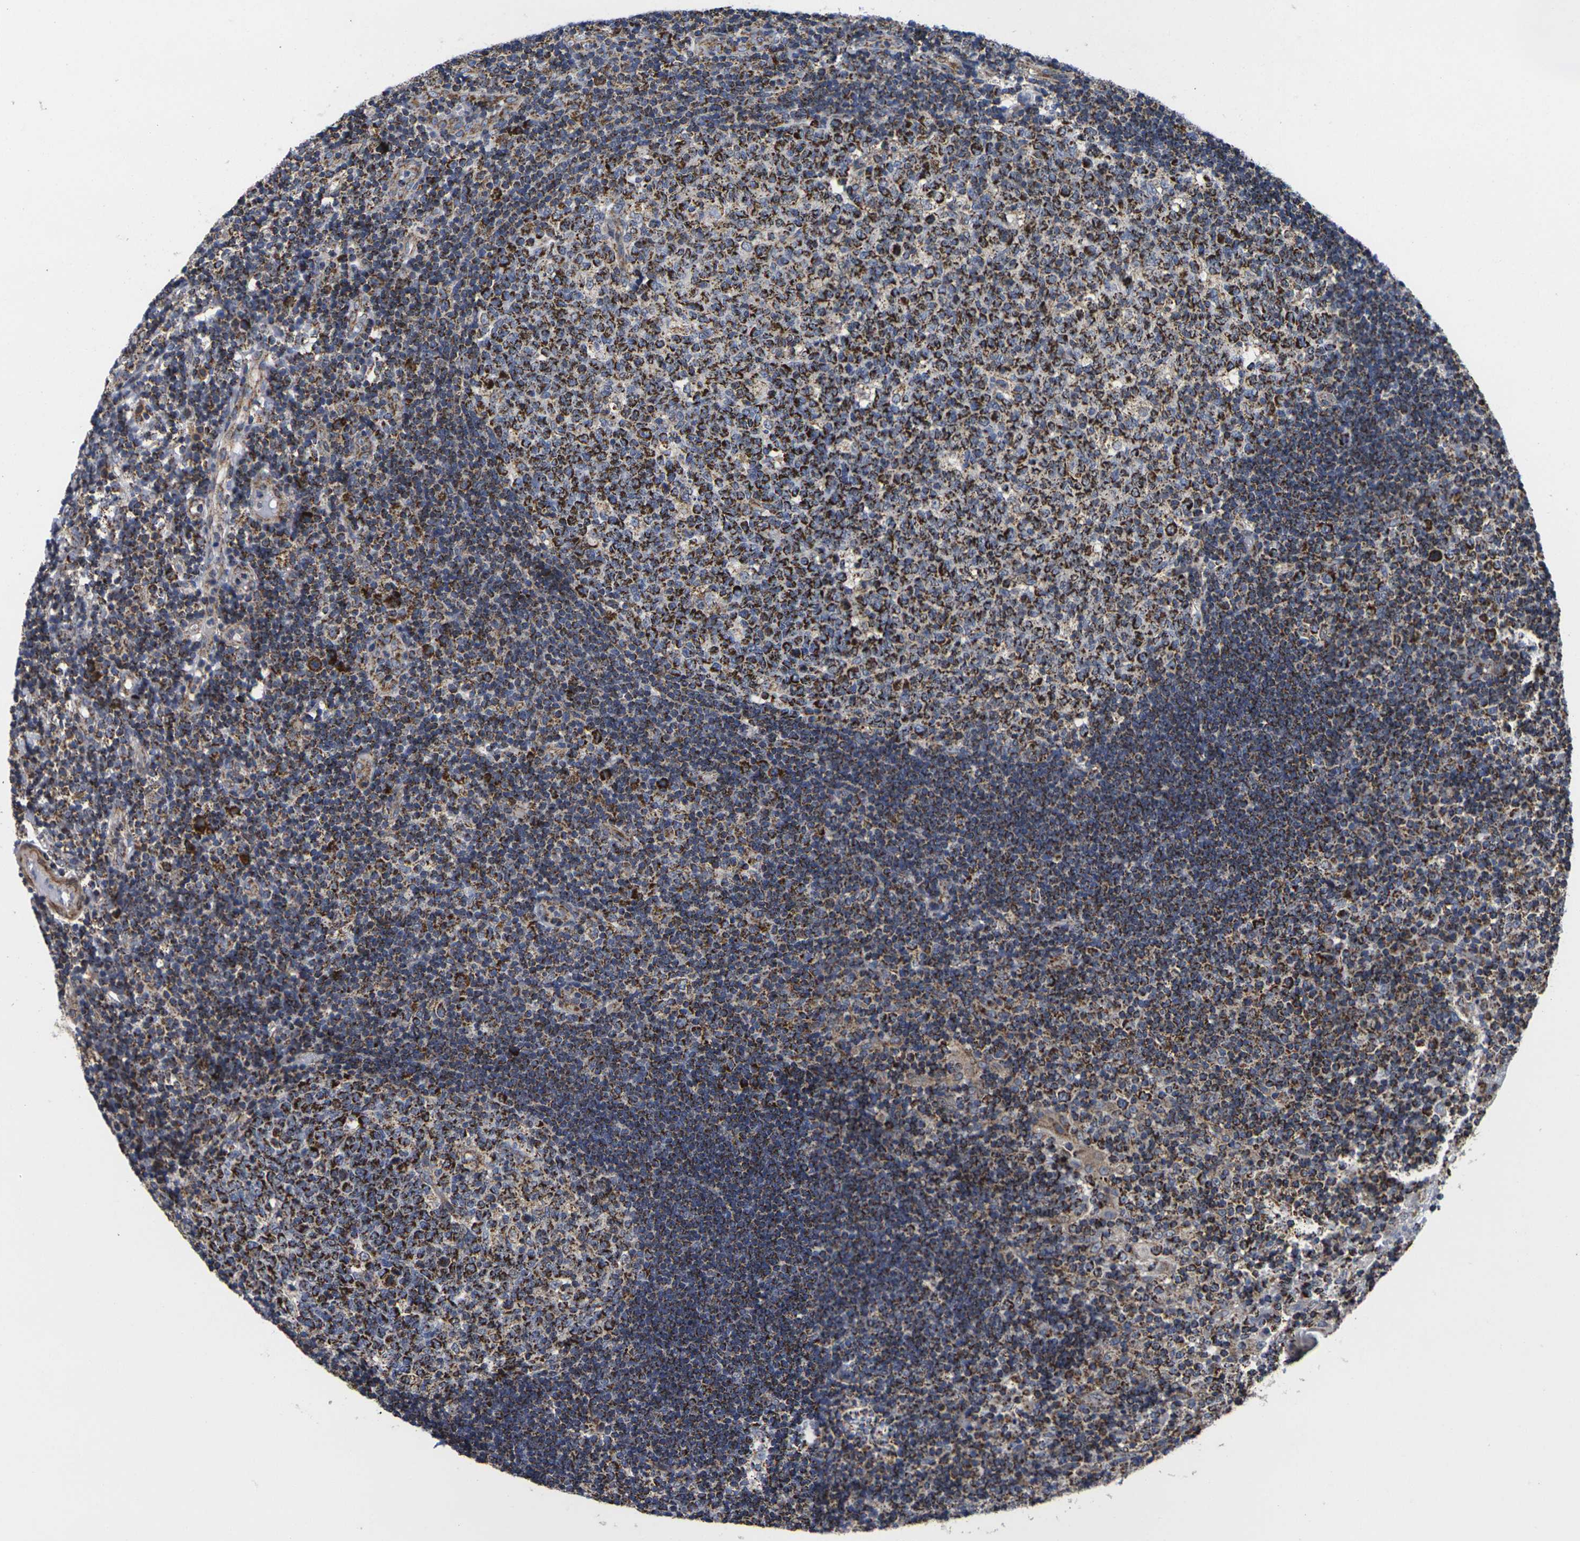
{"staining": {"intensity": "strong", "quantity": ">75%", "location": "cytoplasmic/membranous"}, "tissue": "tonsil", "cell_type": "Germinal center cells", "image_type": "normal", "snomed": [{"axis": "morphology", "description": "Normal tissue, NOS"}, {"axis": "topography", "description": "Tonsil"}], "caption": "Protein analysis of benign tonsil demonstrates strong cytoplasmic/membranous expression in about >75% of germinal center cells. (DAB (3,3'-diaminobenzidine) IHC with brightfield microscopy, high magnification).", "gene": "P2RY11", "patient": {"sex": "female", "age": 40}}